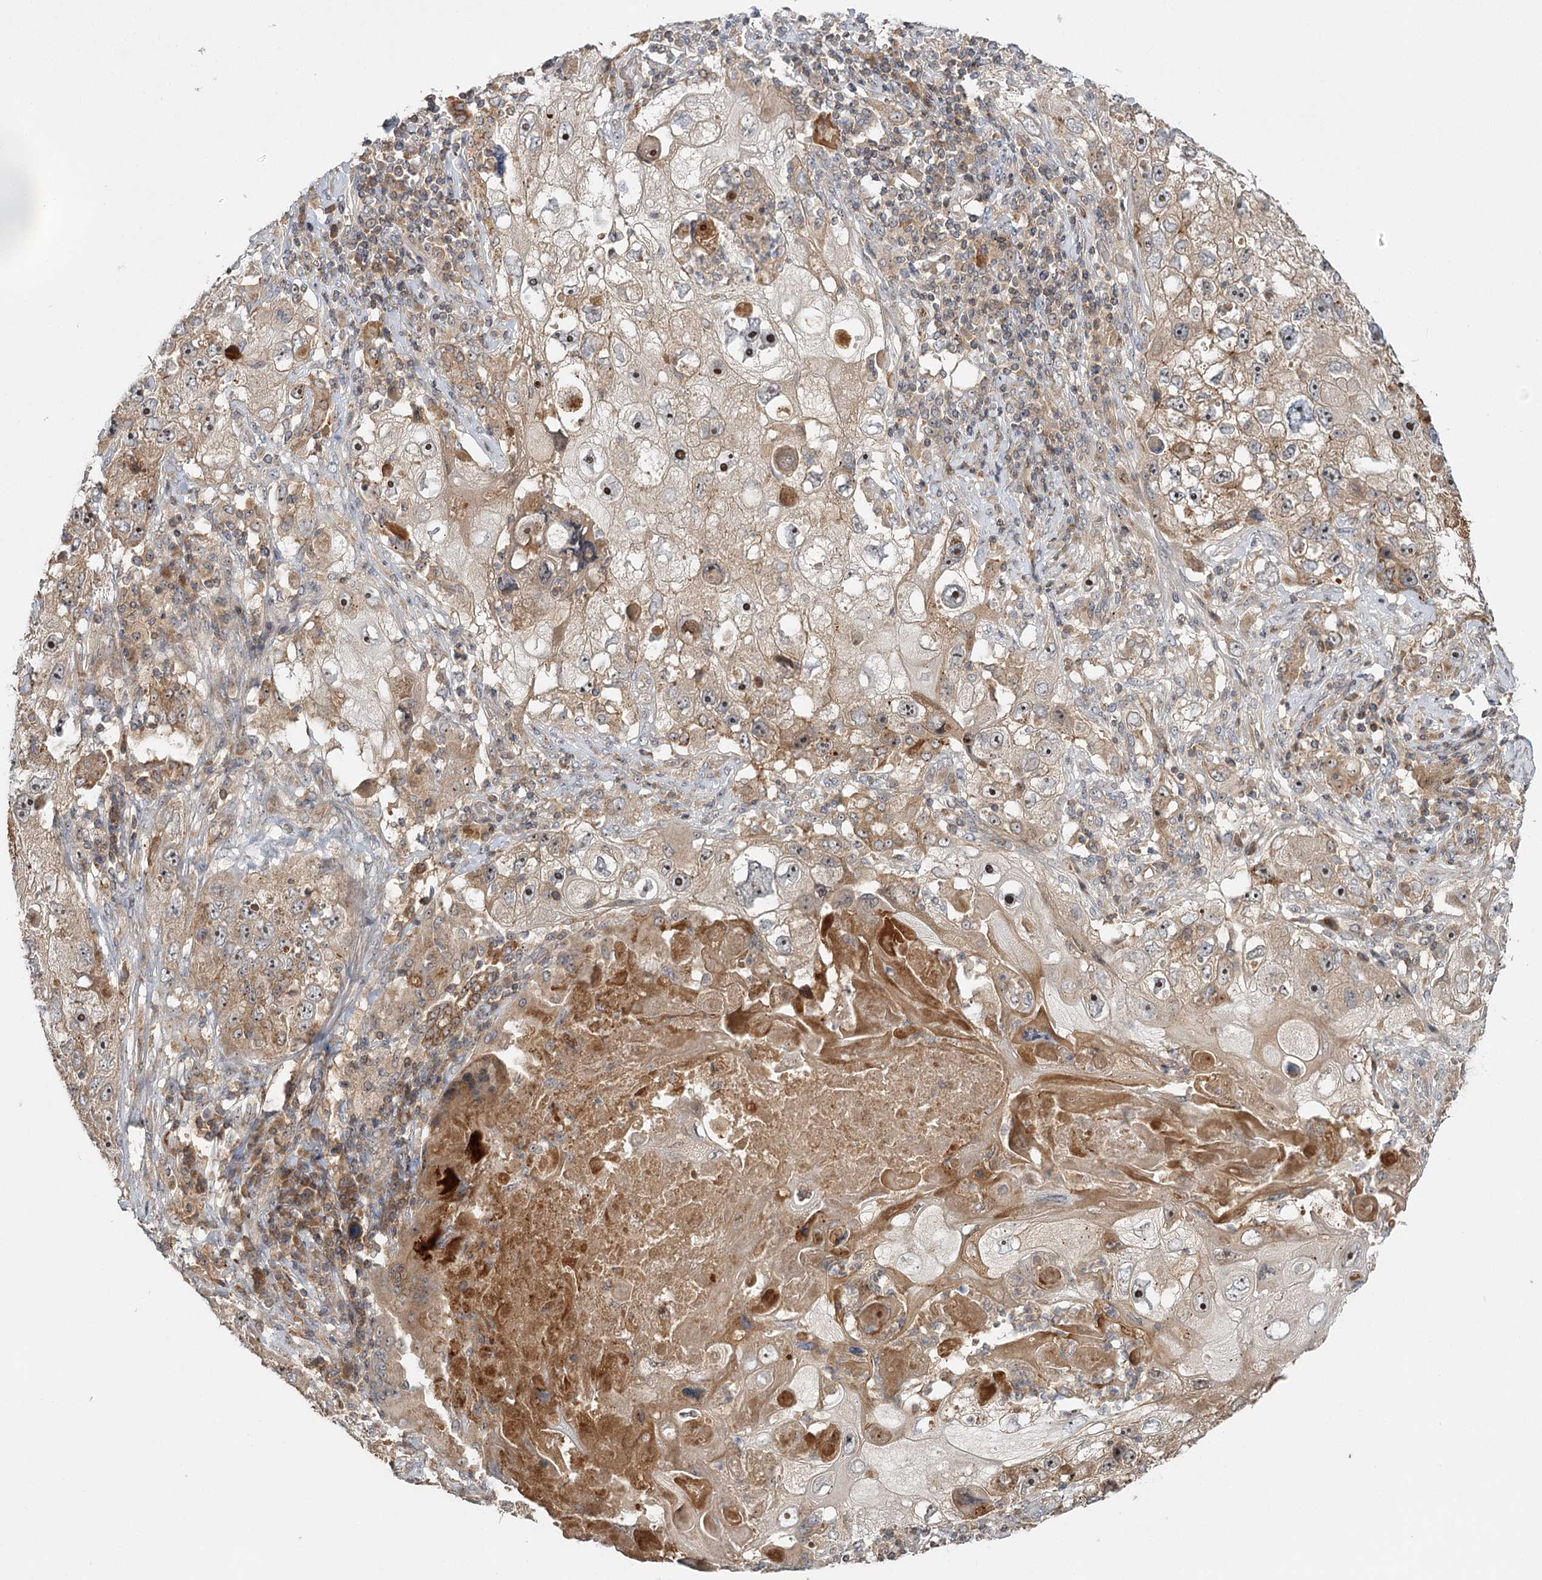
{"staining": {"intensity": "moderate", "quantity": "25%-75%", "location": "cytoplasmic/membranous,nuclear"}, "tissue": "lung cancer", "cell_type": "Tumor cells", "image_type": "cancer", "snomed": [{"axis": "morphology", "description": "Squamous cell carcinoma, NOS"}, {"axis": "topography", "description": "Lung"}], "caption": "A brown stain labels moderate cytoplasmic/membranous and nuclear expression of a protein in human lung squamous cell carcinoma tumor cells. The staining was performed using DAB, with brown indicating positive protein expression. Nuclei are stained blue with hematoxylin.", "gene": "RAPGEF6", "patient": {"sex": "male", "age": 61}}